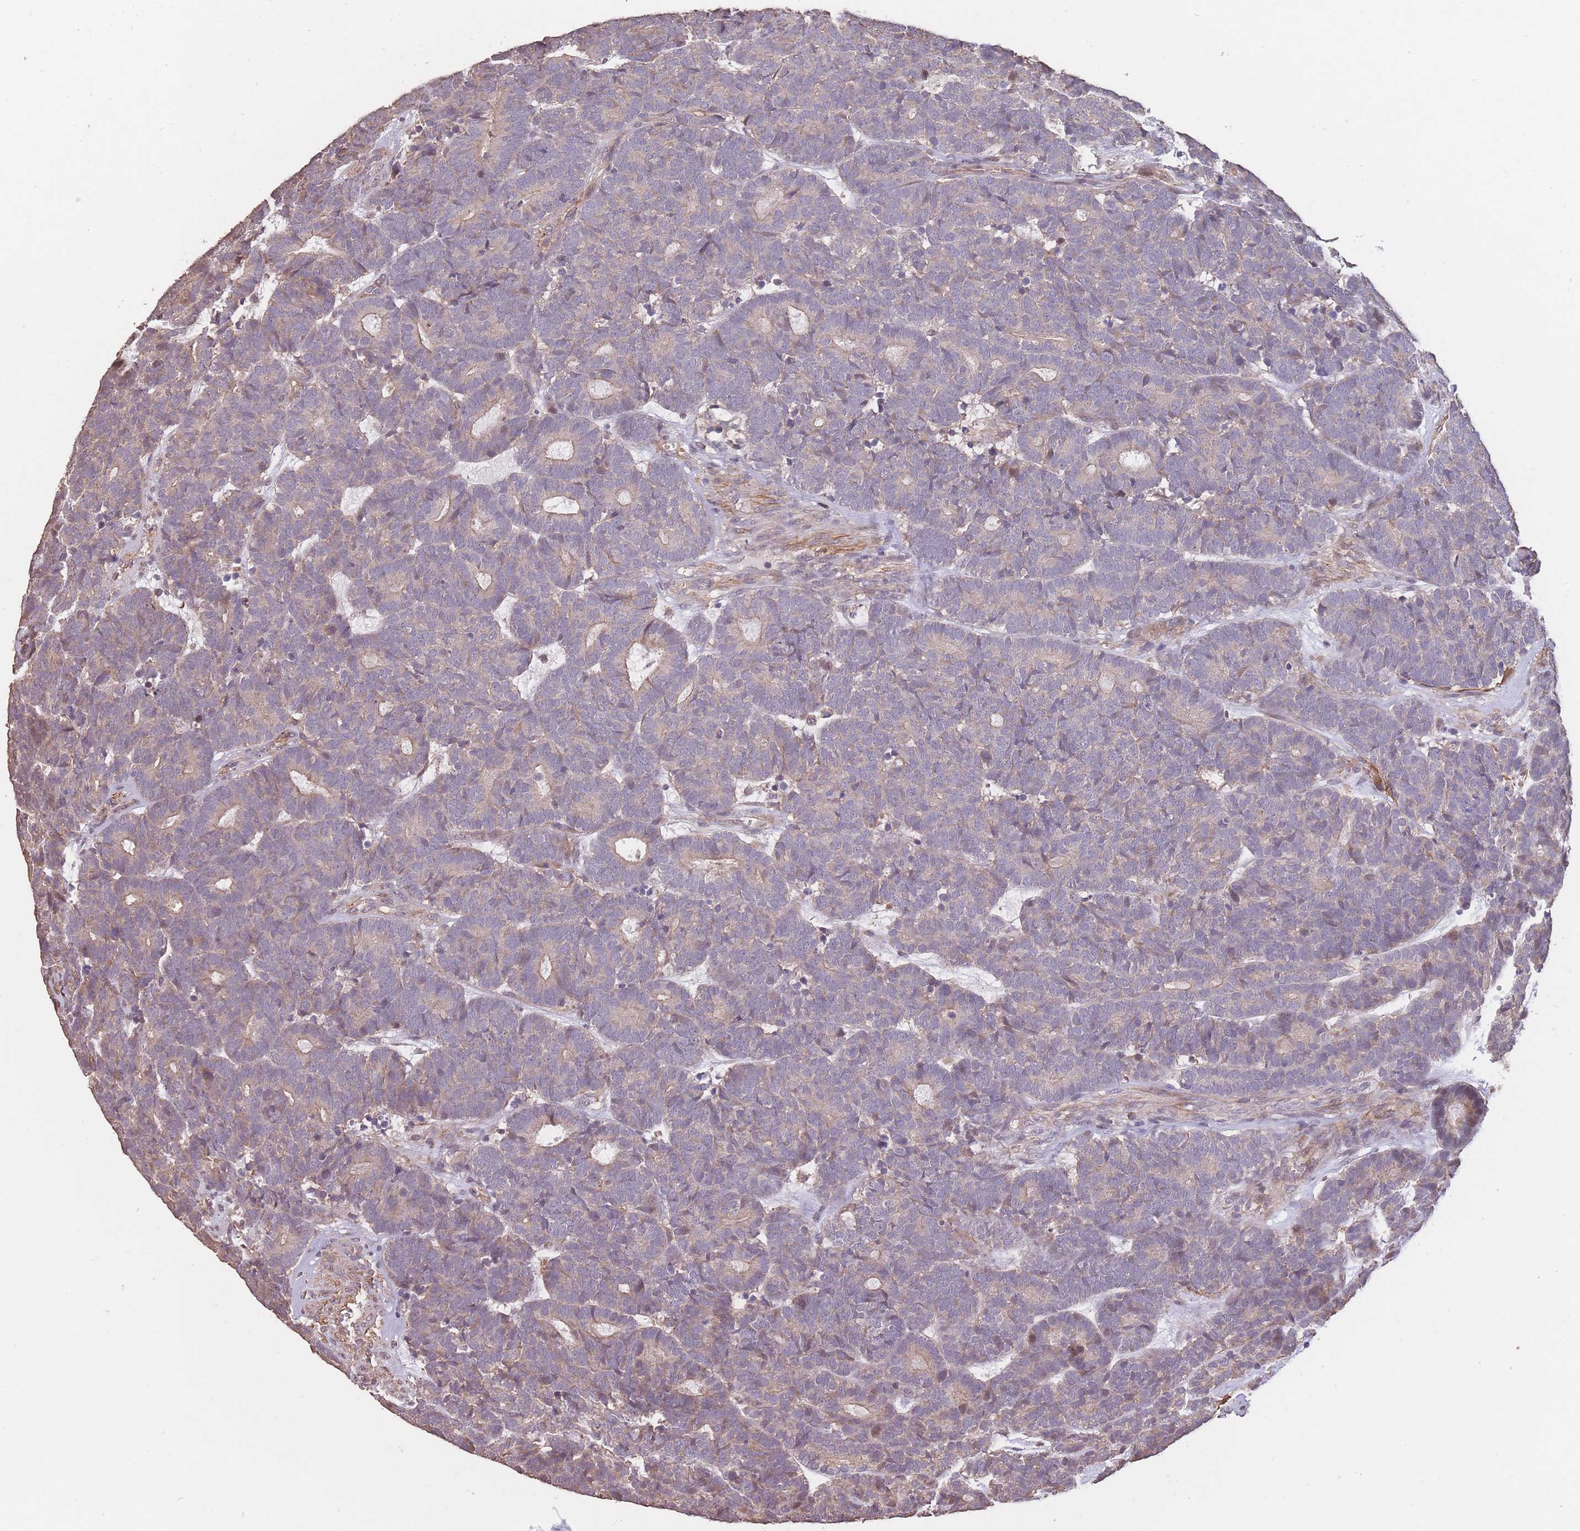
{"staining": {"intensity": "weak", "quantity": "<25%", "location": "cytoplasmic/membranous"}, "tissue": "head and neck cancer", "cell_type": "Tumor cells", "image_type": "cancer", "snomed": [{"axis": "morphology", "description": "Adenocarcinoma, NOS"}, {"axis": "topography", "description": "Head-Neck"}], "caption": "An immunohistochemistry image of head and neck adenocarcinoma is shown. There is no staining in tumor cells of head and neck adenocarcinoma.", "gene": "NLRC4", "patient": {"sex": "female", "age": 81}}